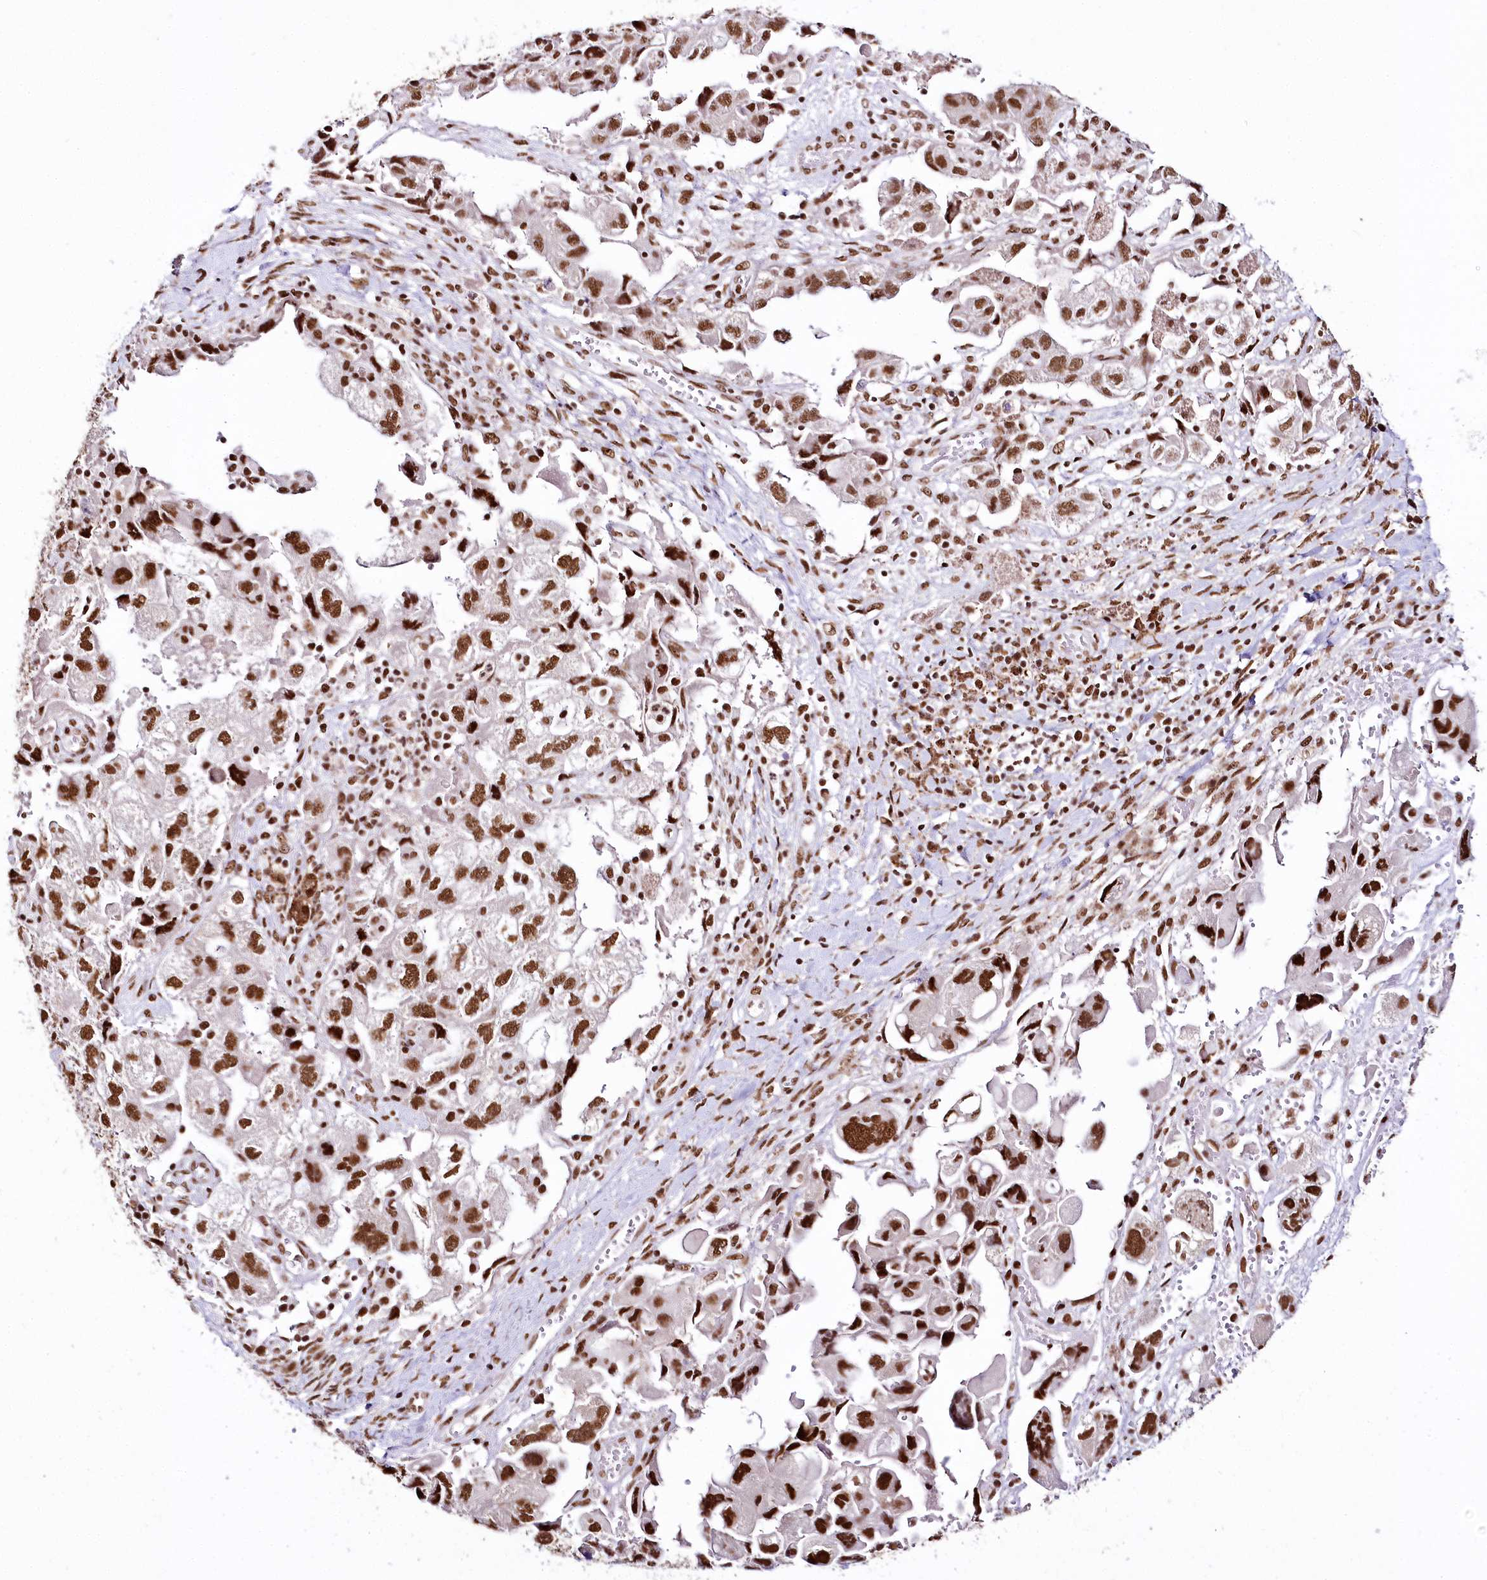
{"staining": {"intensity": "strong", "quantity": ">75%", "location": "nuclear"}, "tissue": "ovarian cancer", "cell_type": "Tumor cells", "image_type": "cancer", "snomed": [{"axis": "morphology", "description": "Carcinoma, NOS"}, {"axis": "morphology", "description": "Cystadenocarcinoma, serous, NOS"}, {"axis": "topography", "description": "Ovary"}], "caption": "Ovarian cancer (carcinoma) was stained to show a protein in brown. There is high levels of strong nuclear positivity in approximately >75% of tumor cells.", "gene": "SMARCE1", "patient": {"sex": "female", "age": 69}}